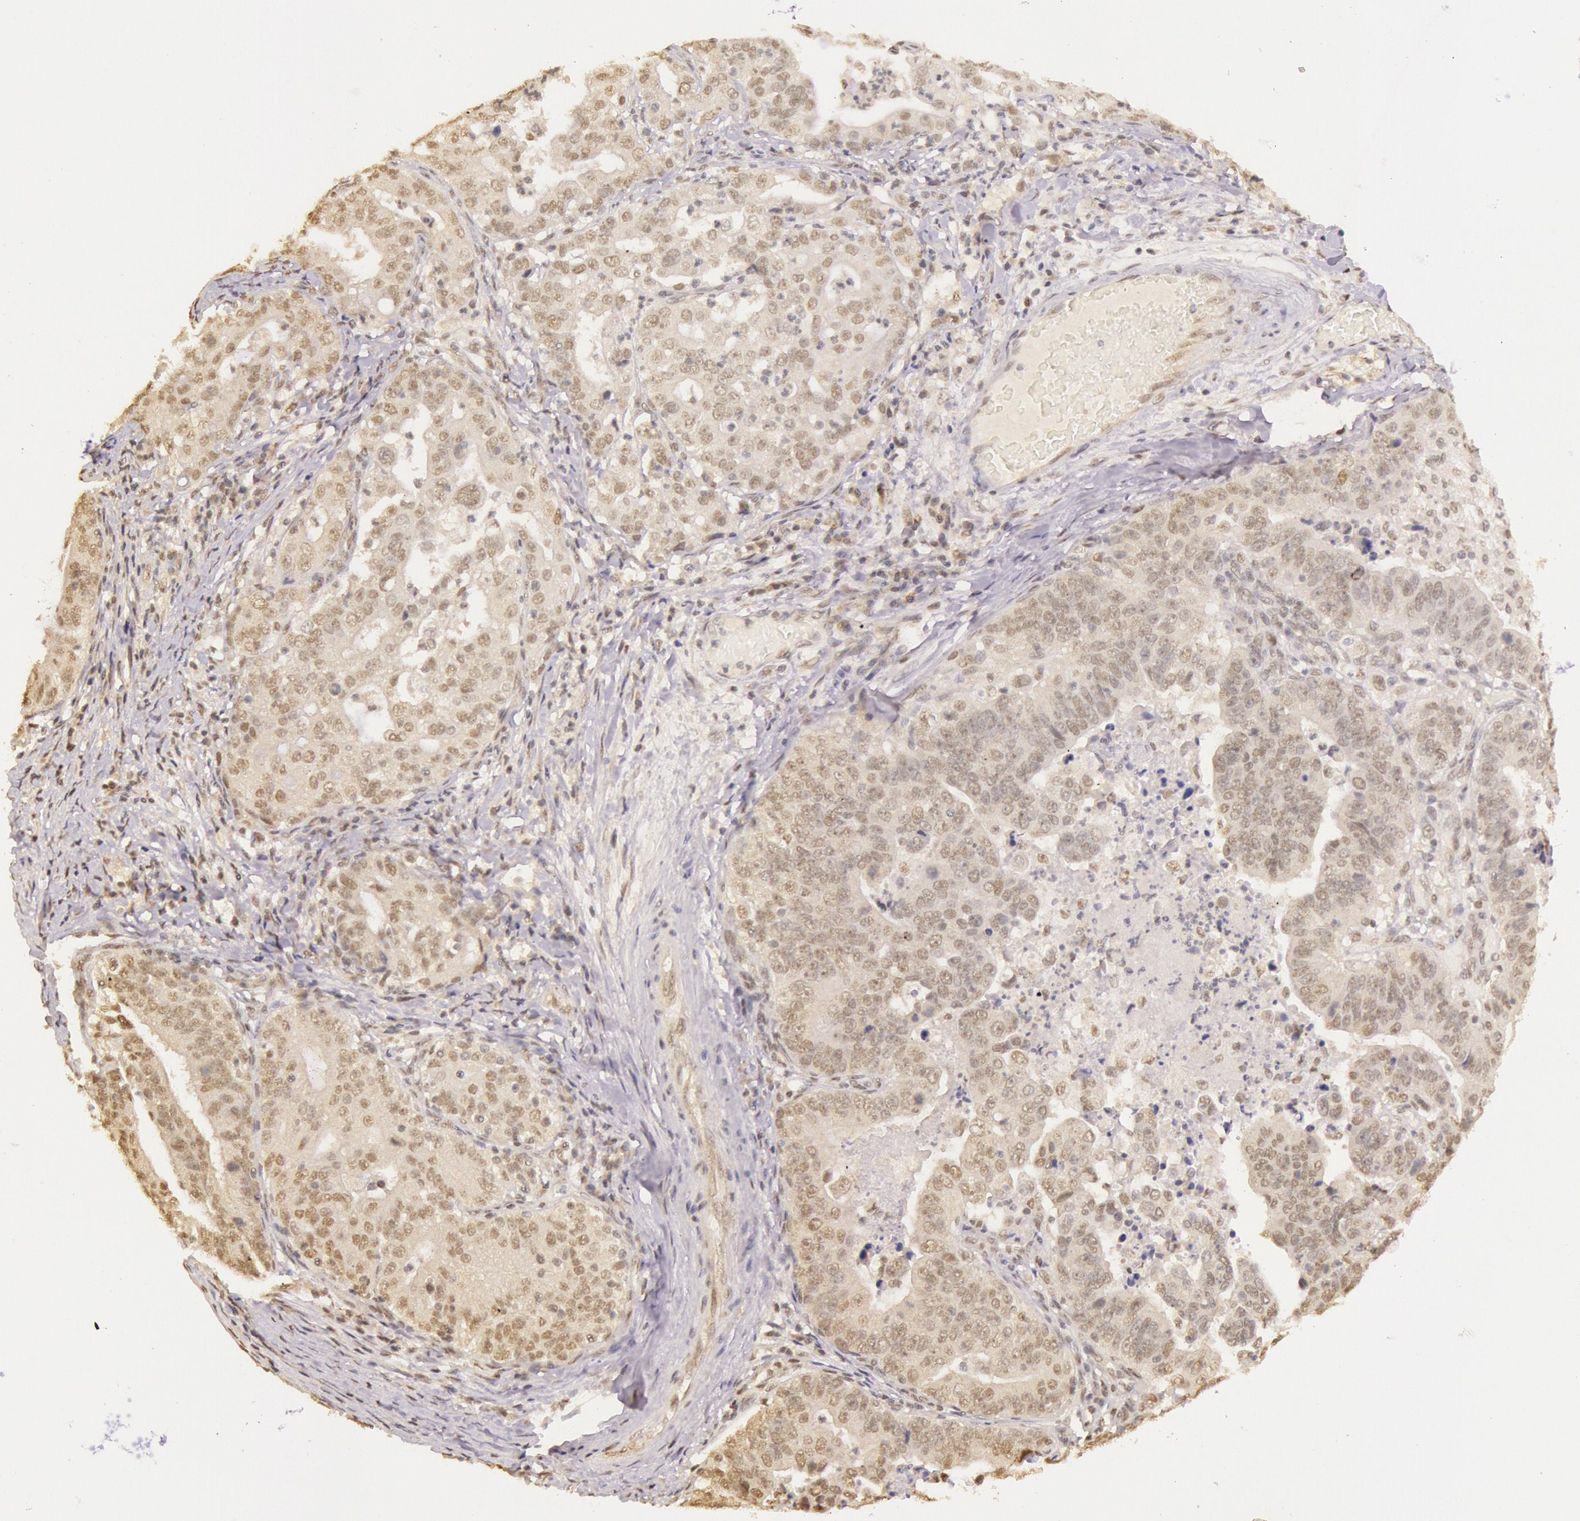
{"staining": {"intensity": "weak", "quantity": "25%-75%", "location": "cytoplasmic/membranous,nuclear"}, "tissue": "stomach cancer", "cell_type": "Tumor cells", "image_type": "cancer", "snomed": [{"axis": "morphology", "description": "Adenocarcinoma, NOS"}, {"axis": "topography", "description": "Stomach, upper"}], "caption": "Stomach adenocarcinoma stained for a protein (brown) shows weak cytoplasmic/membranous and nuclear positive positivity in about 25%-75% of tumor cells.", "gene": "RTL10", "patient": {"sex": "female", "age": 50}}